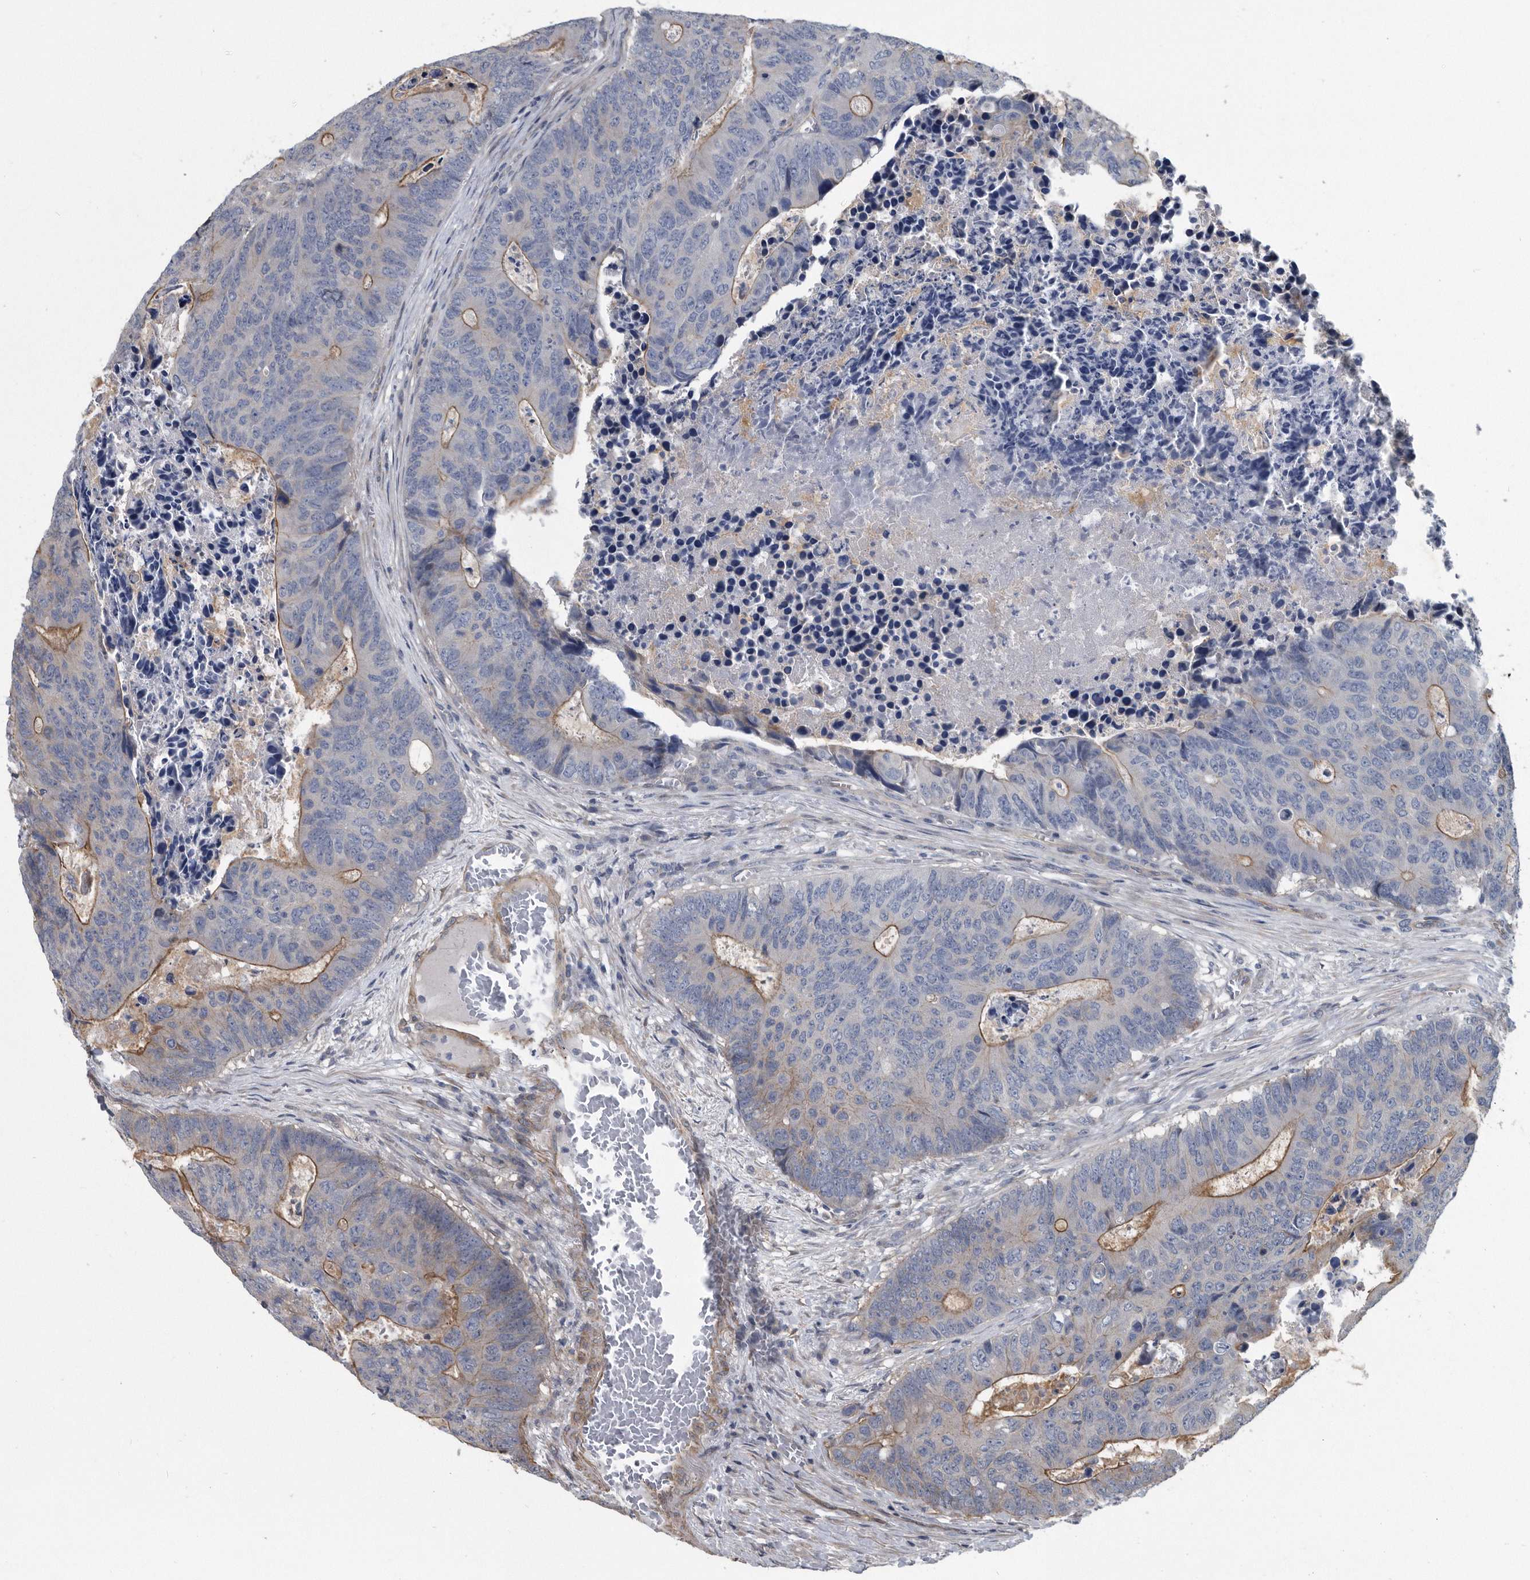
{"staining": {"intensity": "moderate", "quantity": "<25%", "location": "cytoplasmic/membranous"}, "tissue": "colorectal cancer", "cell_type": "Tumor cells", "image_type": "cancer", "snomed": [{"axis": "morphology", "description": "Adenocarcinoma, NOS"}, {"axis": "topography", "description": "Colon"}], "caption": "About <25% of tumor cells in colorectal cancer (adenocarcinoma) reveal moderate cytoplasmic/membranous protein expression as visualized by brown immunohistochemical staining.", "gene": "ARMCX1", "patient": {"sex": "male", "age": 87}}